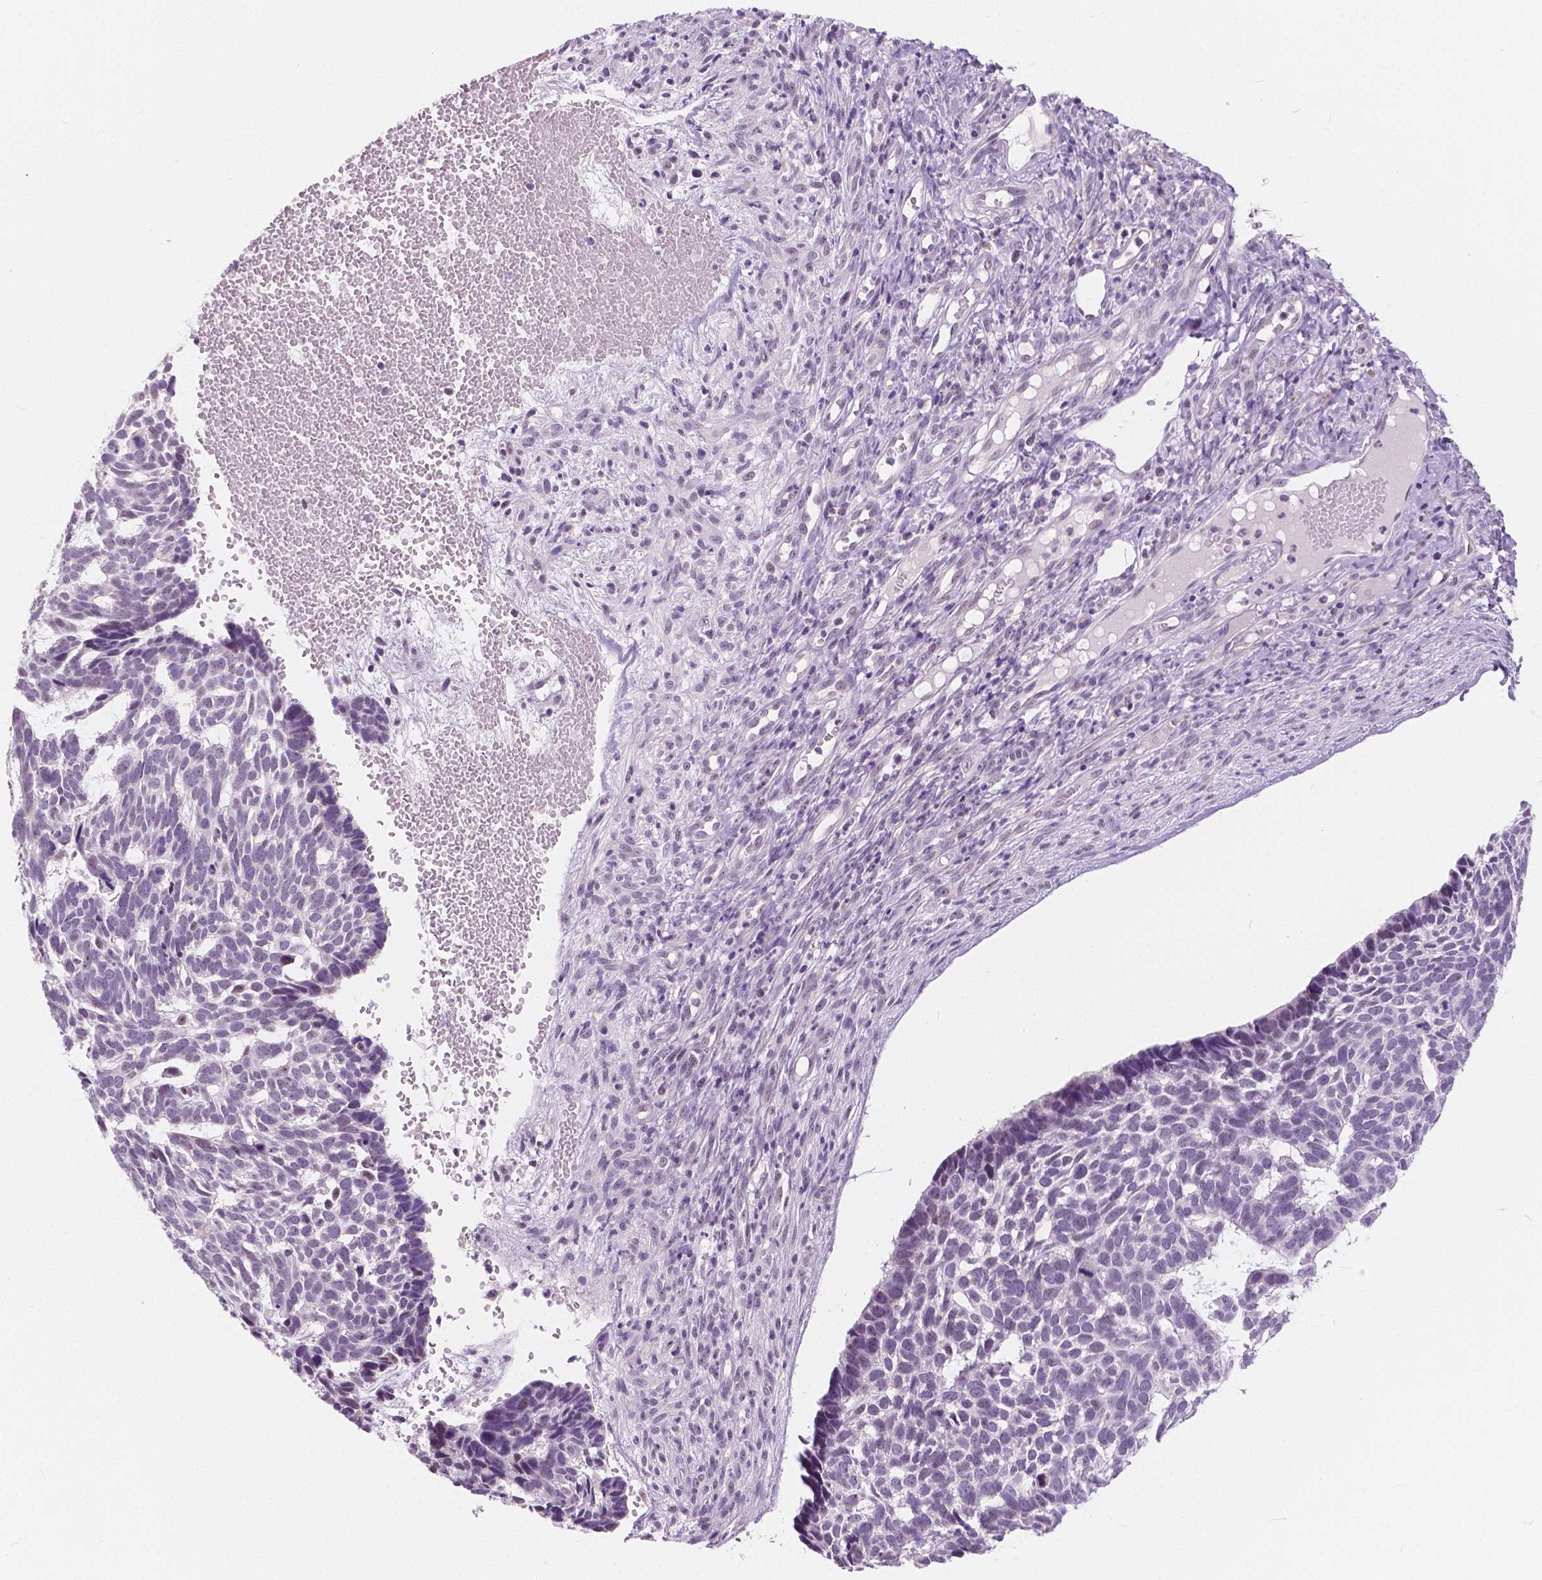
{"staining": {"intensity": "negative", "quantity": "none", "location": "none"}, "tissue": "skin cancer", "cell_type": "Tumor cells", "image_type": "cancer", "snomed": [{"axis": "morphology", "description": "Basal cell carcinoma"}, {"axis": "topography", "description": "Skin"}], "caption": "This is an IHC photomicrograph of skin basal cell carcinoma. There is no positivity in tumor cells.", "gene": "NOLC1", "patient": {"sex": "male", "age": 78}}